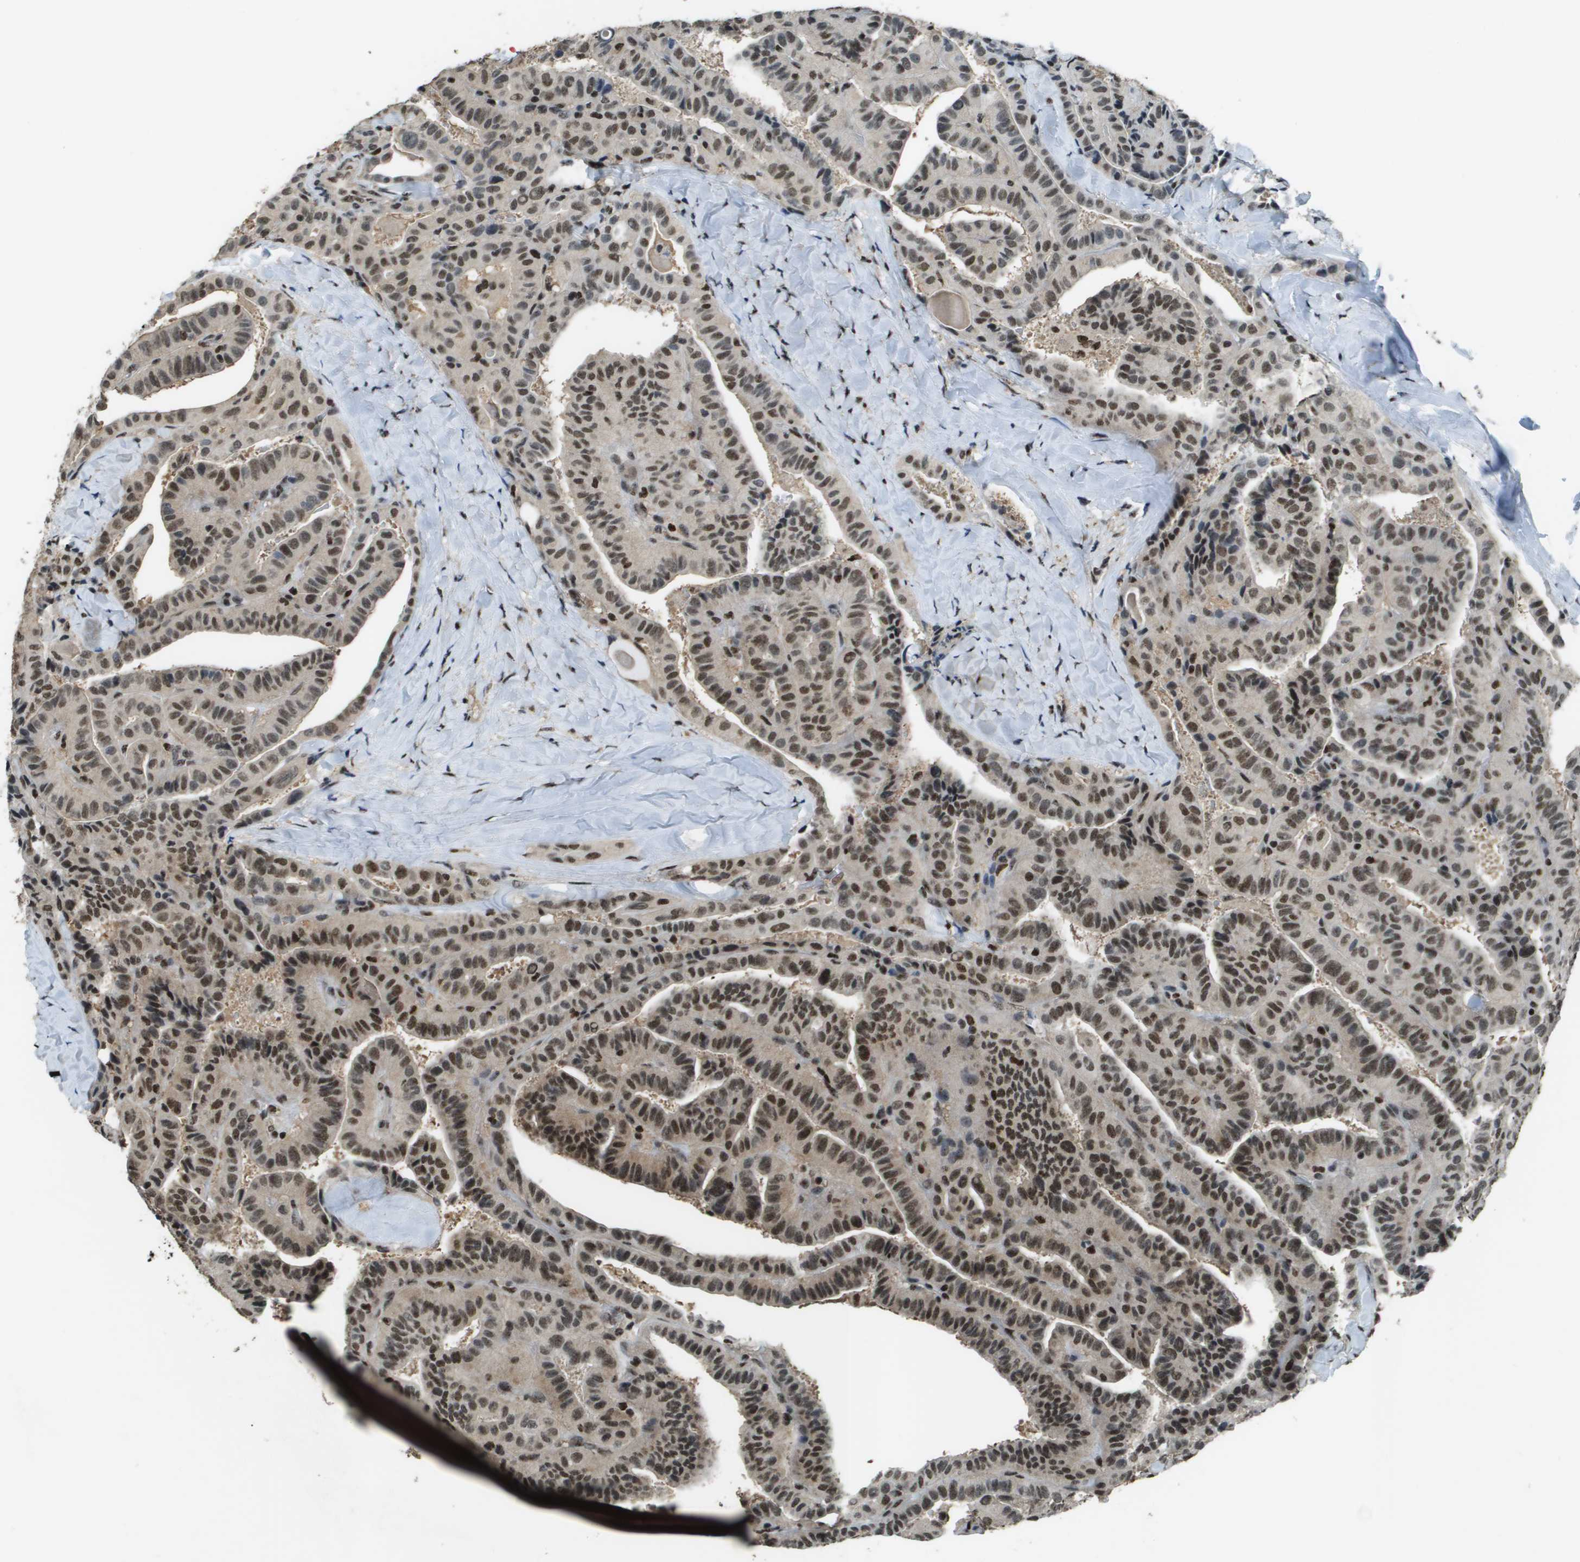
{"staining": {"intensity": "moderate", "quantity": ">75%", "location": "nuclear"}, "tissue": "thyroid cancer", "cell_type": "Tumor cells", "image_type": "cancer", "snomed": [{"axis": "morphology", "description": "Papillary adenocarcinoma, NOS"}, {"axis": "topography", "description": "Thyroid gland"}], "caption": "The photomicrograph demonstrates a brown stain indicating the presence of a protein in the nuclear of tumor cells in thyroid cancer. The staining was performed using DAB, with brown indicating positive protein expression. Nuclei are stained blue with hematoxylin.", "gene": "SP100", "patient": {"sex": "male", "age": 77}}